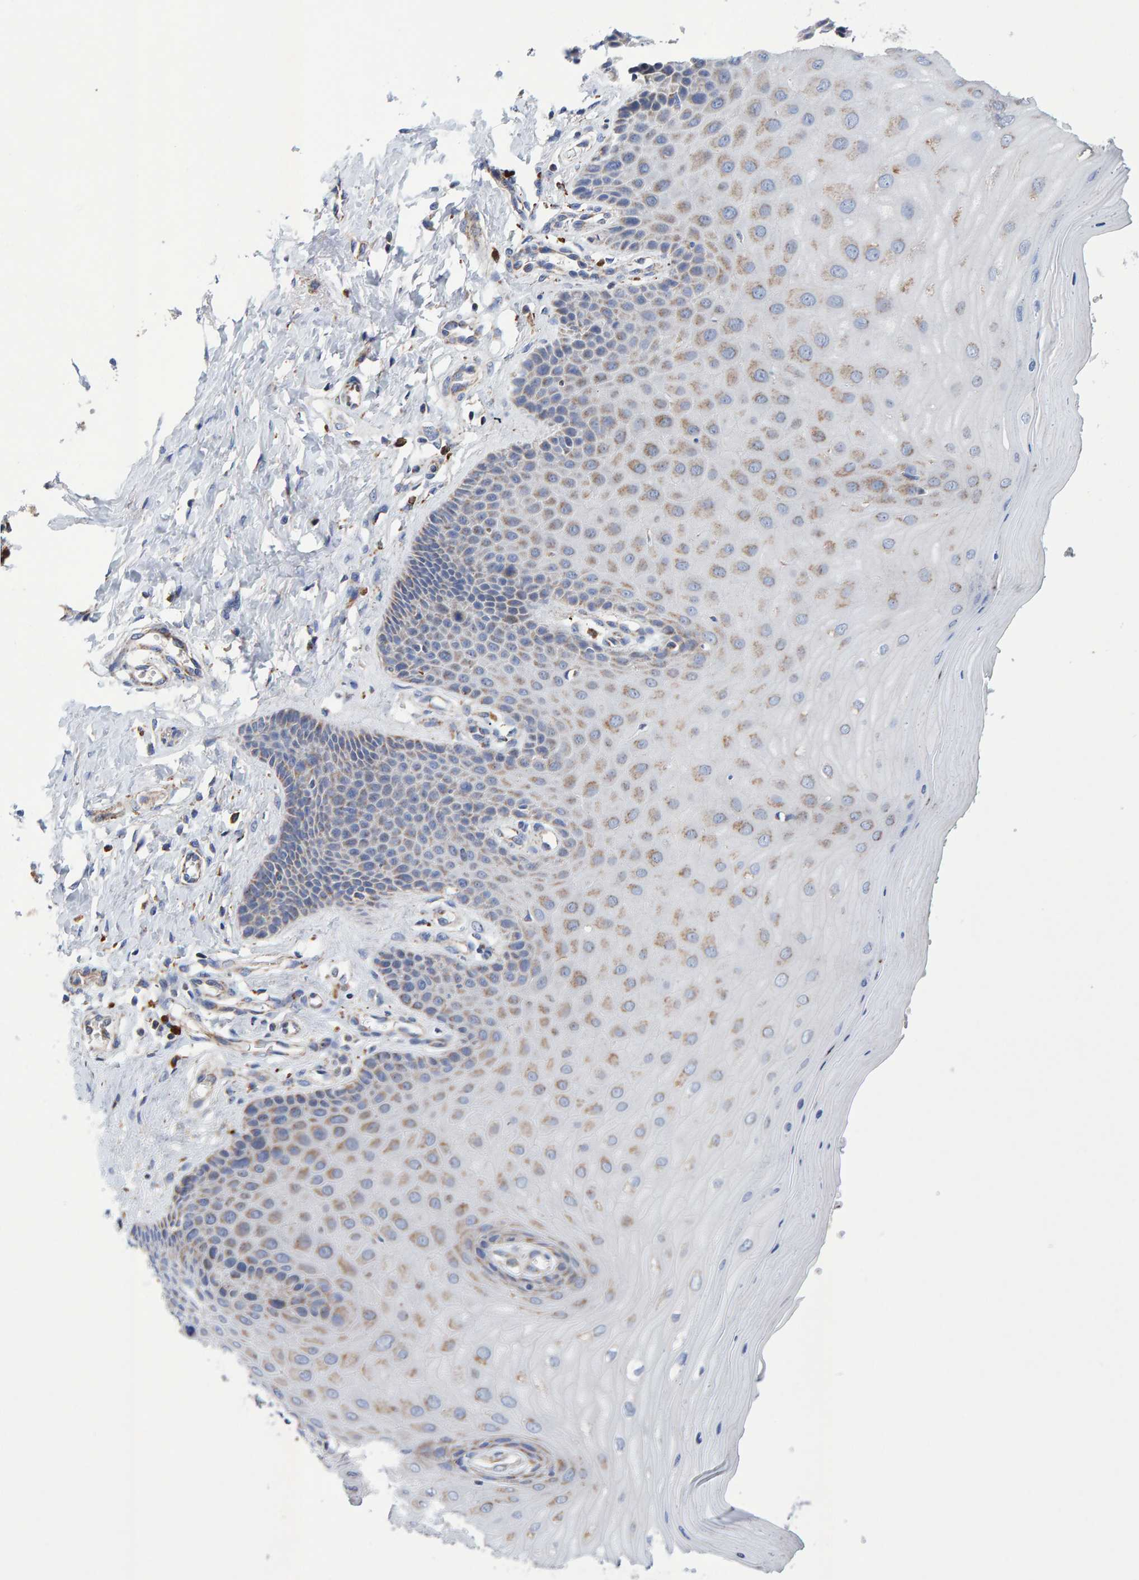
{"staining": {"intensity": "negative", "quantity": "none", "location": "none"}, "tissue": "cervix", "cell_type": "Glandular cells", "image_type": "normal", "snomed": [{"axis": "morphology", "description": "Normal tissue, NOS"}, {"axis": "topography", "description": "Cervix"}], "caption": "IHC of normal human cervix demonstrates no expression in glandular cells. Brightfield microscopy of immunohistochemistry stained with DAB (3,3'-diaminobenzidine) (brown) and hematoxylin (blue), captured at high magnification.", "gene": "EFR3A", "patient": {"sex": "female", "age": 55}}